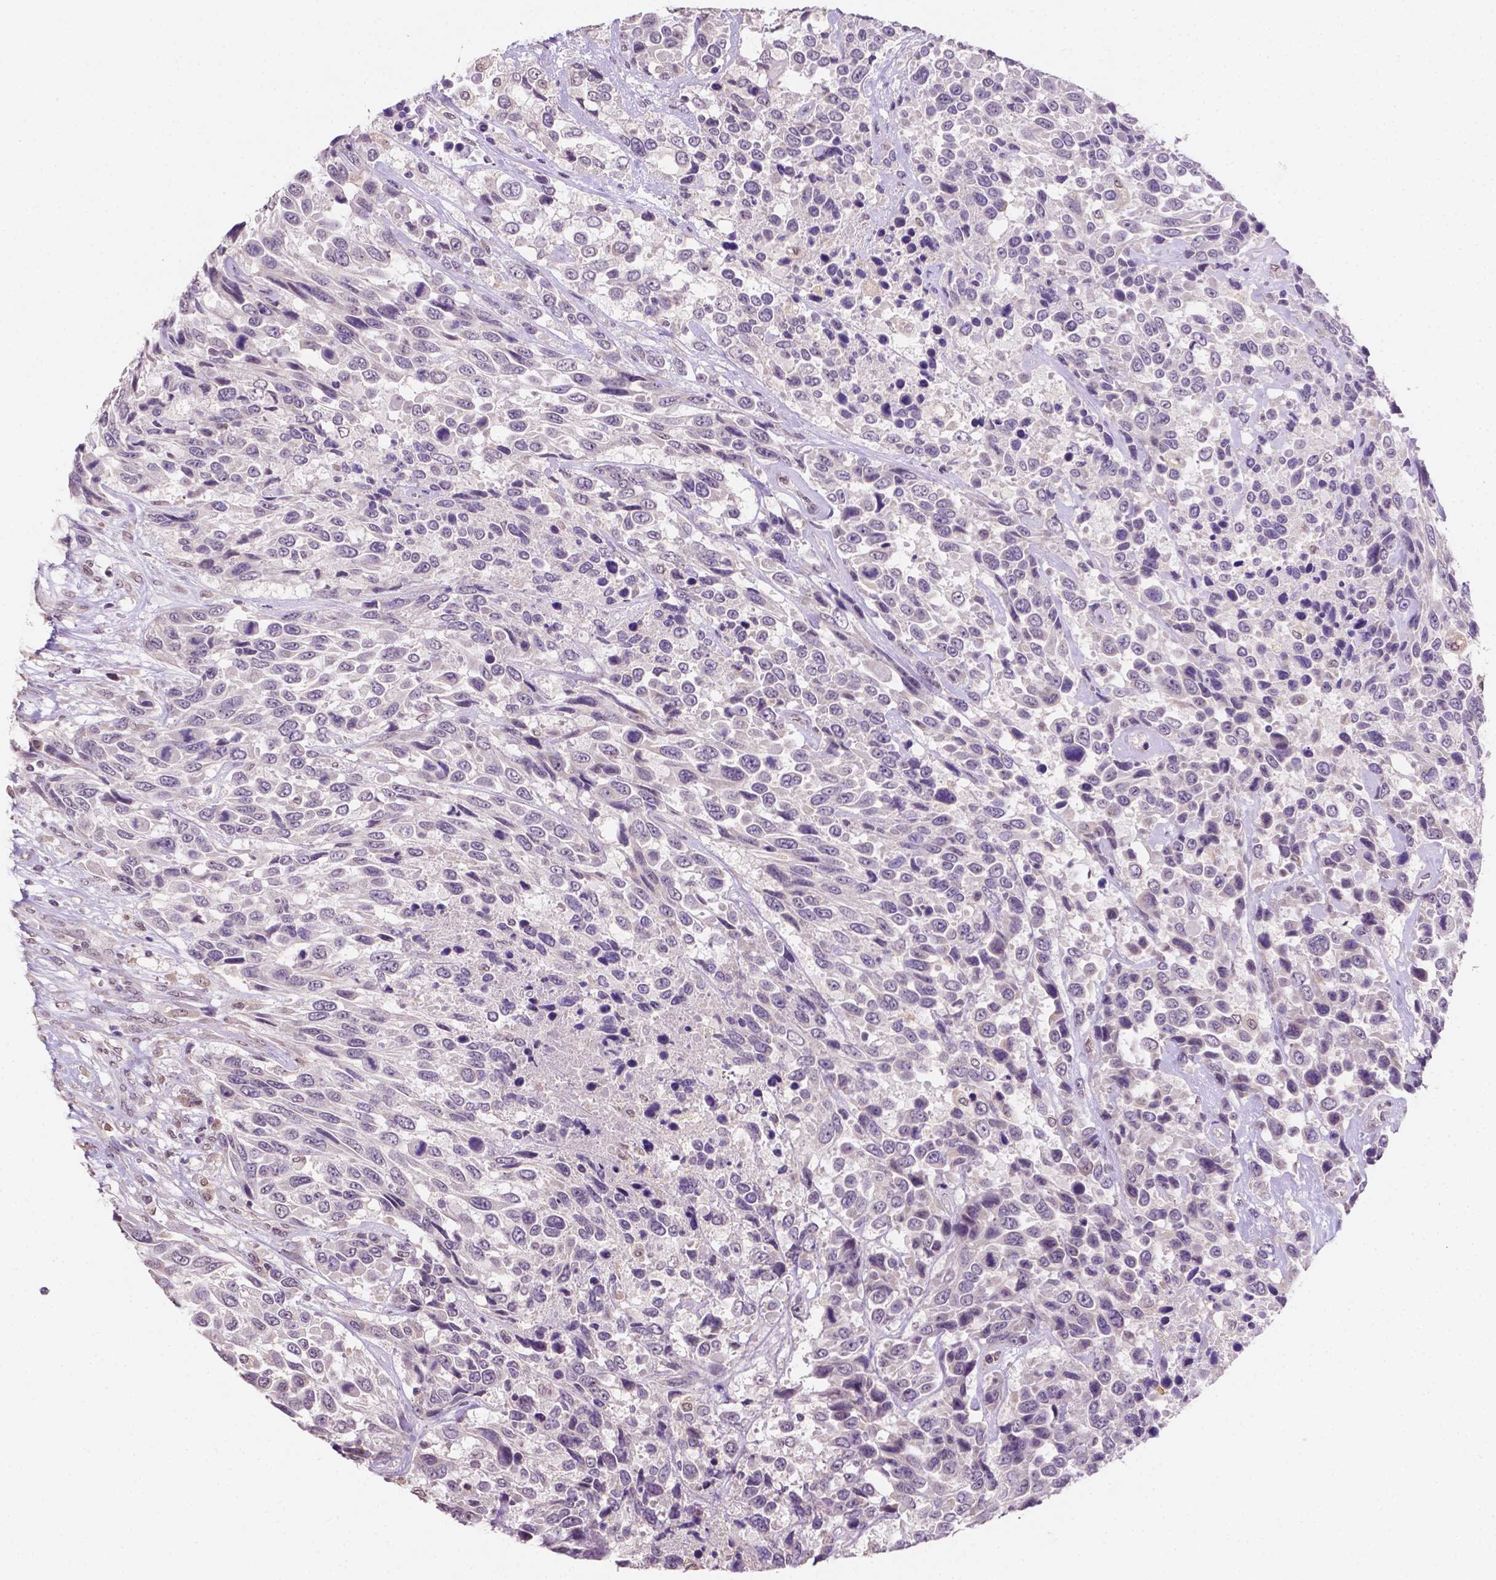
{"staining": {"intensity": "negative", "quantity": "none", "location": "none"}, "tissue": "urothelial cancer", "cell_type": "Tumor cells", "image_type": "cancer", "snomed": [{"axis": "morphology", "description": "Urothelial carcinoma, High grade"}, {"axis": "topography", "description": "Urinary bladder"}], "caption": "An IHC histopathology image of urothelial carcinoma (high-grade) is shown. There is no staining in tumor cells of urothelial carcinoma (high-grade).", "gene": "SHLD3", "patient": {"sex": "female", "age": 70}}